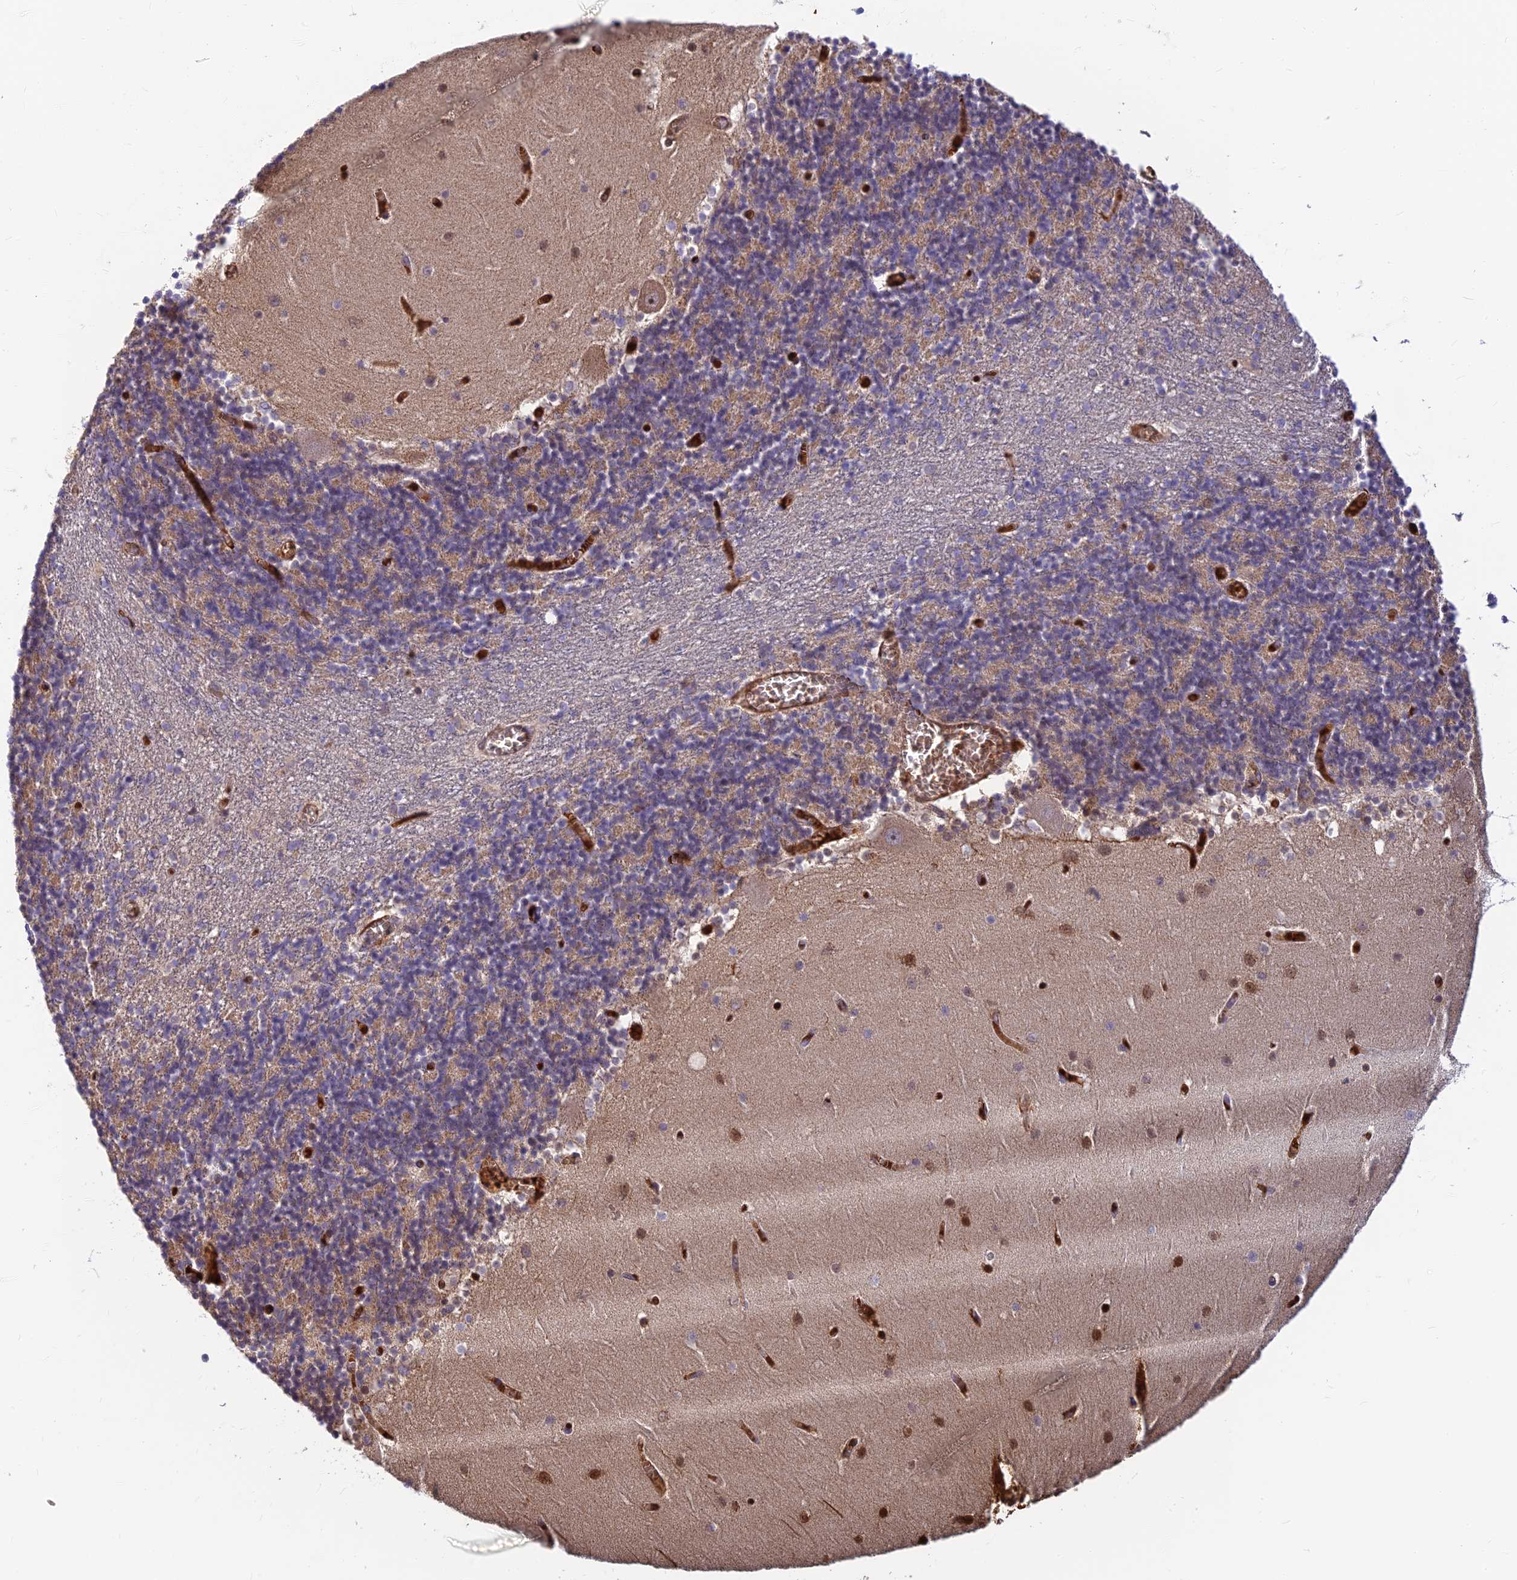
{"staining": {"intensity": "weak", "quantity": "<25%", "location": "cytoplasmic/membranous"}, "tissue": "cerebellum", "cell_type": "Cells in granular layer", "image_type": "normal", "snomed": [{"axis": "morphology", "description": "Normal tissue, NOS"}, {"axis": "topography", "description": "Cerebellum"}], "caption": "Immunohistochemistry (IHC) of unremarkable human cerebellum displays no staining in cells in granular layer.", "gene": "UFSP2", "patient": {"sex": "female", "age": 28}}